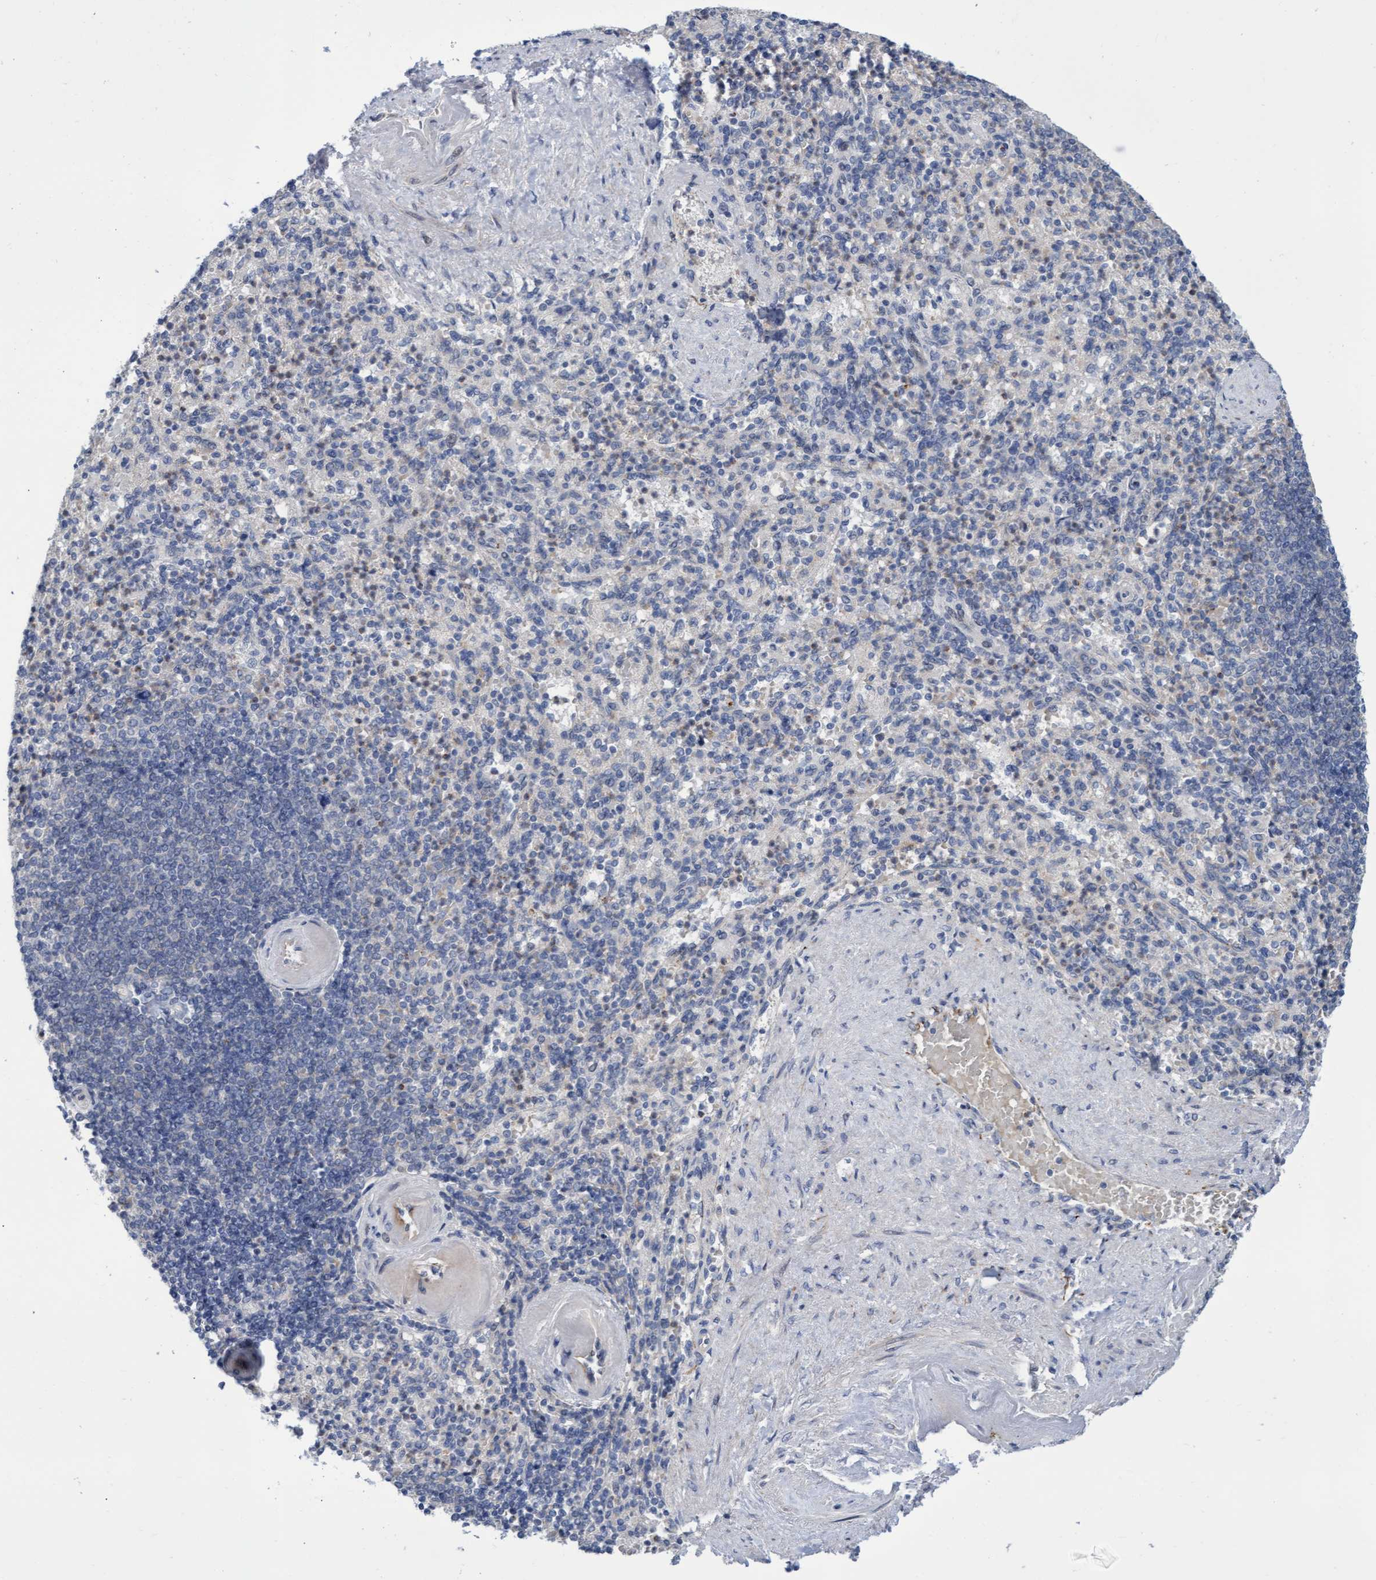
{"staining": {"intensity": "moderate", "quantity": "<25%", "location": "cytoplasmic/membranous"}, "tissue": "spleen", "cell_type": "Cells in red pulp", "image_type": "normal", "snomed": [{"axis": "morphology", "description": "Normal tissue, NOS"}, {"axis": "topography", "description": "Spleen"}], "caption": "A histopathology image showing moderate cytoplasmic/membranous expression in about <25% of cells in red pulp in benign spleen, as visualized by brown immunohistochemical staining.", "gene": "ABCF2", "patient": {"sex": "female", "age": 74}}